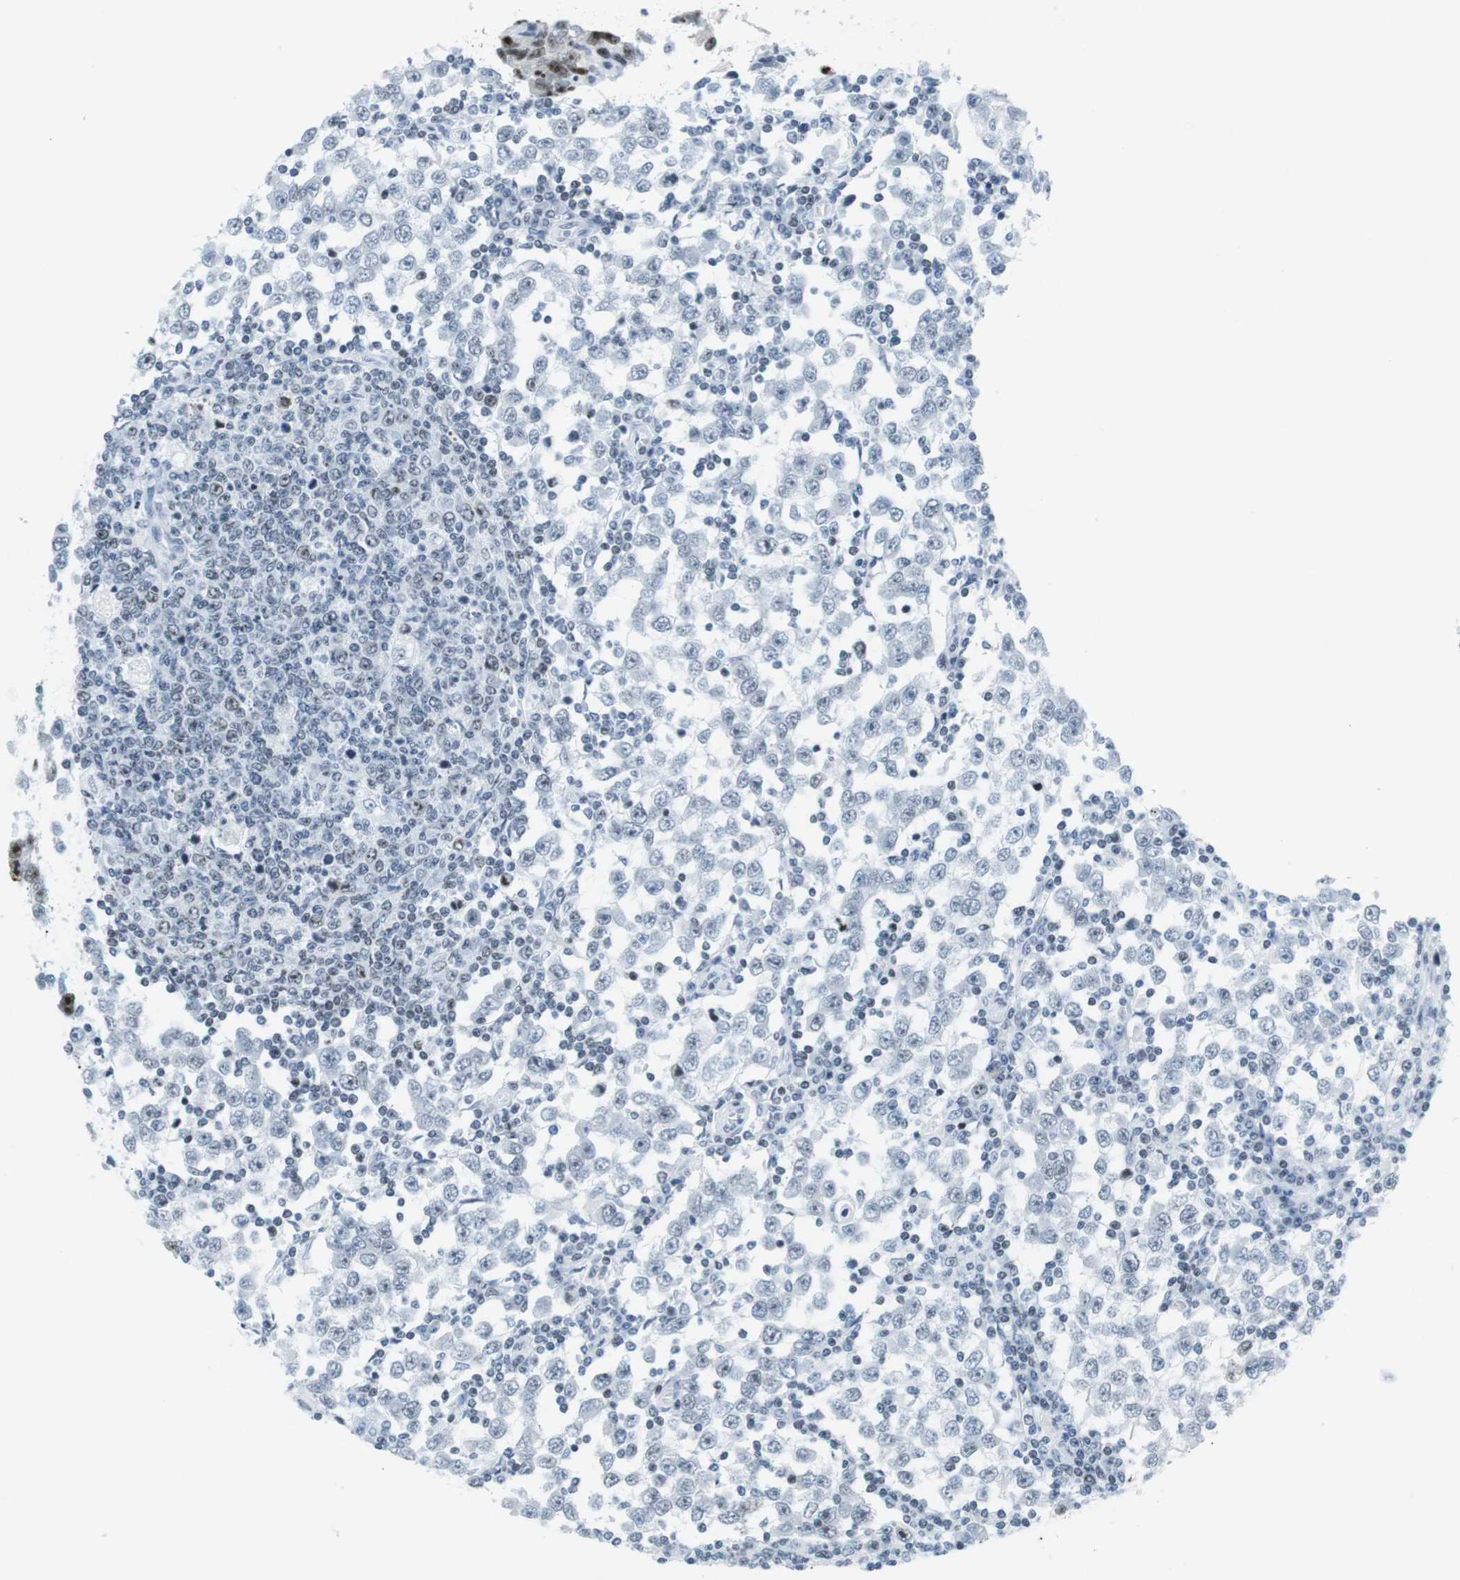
{"staining": {"intensity": "negative", "quantity": "none", "location": "none"}, "tissue": "testis cancer", "cell_type": "Tumor cells", "image_type": "cancer", "snomed": [{"axis": "morphology", "description": "Seminoma, NOS"}, {"axis": "topography", "description": "Testis"}], "caption": "Tumor cells show no significant protein positivity in testis cancer (seminoma).", "gene": "NIFK", "patient": {"sex": "male", "age": 65}}